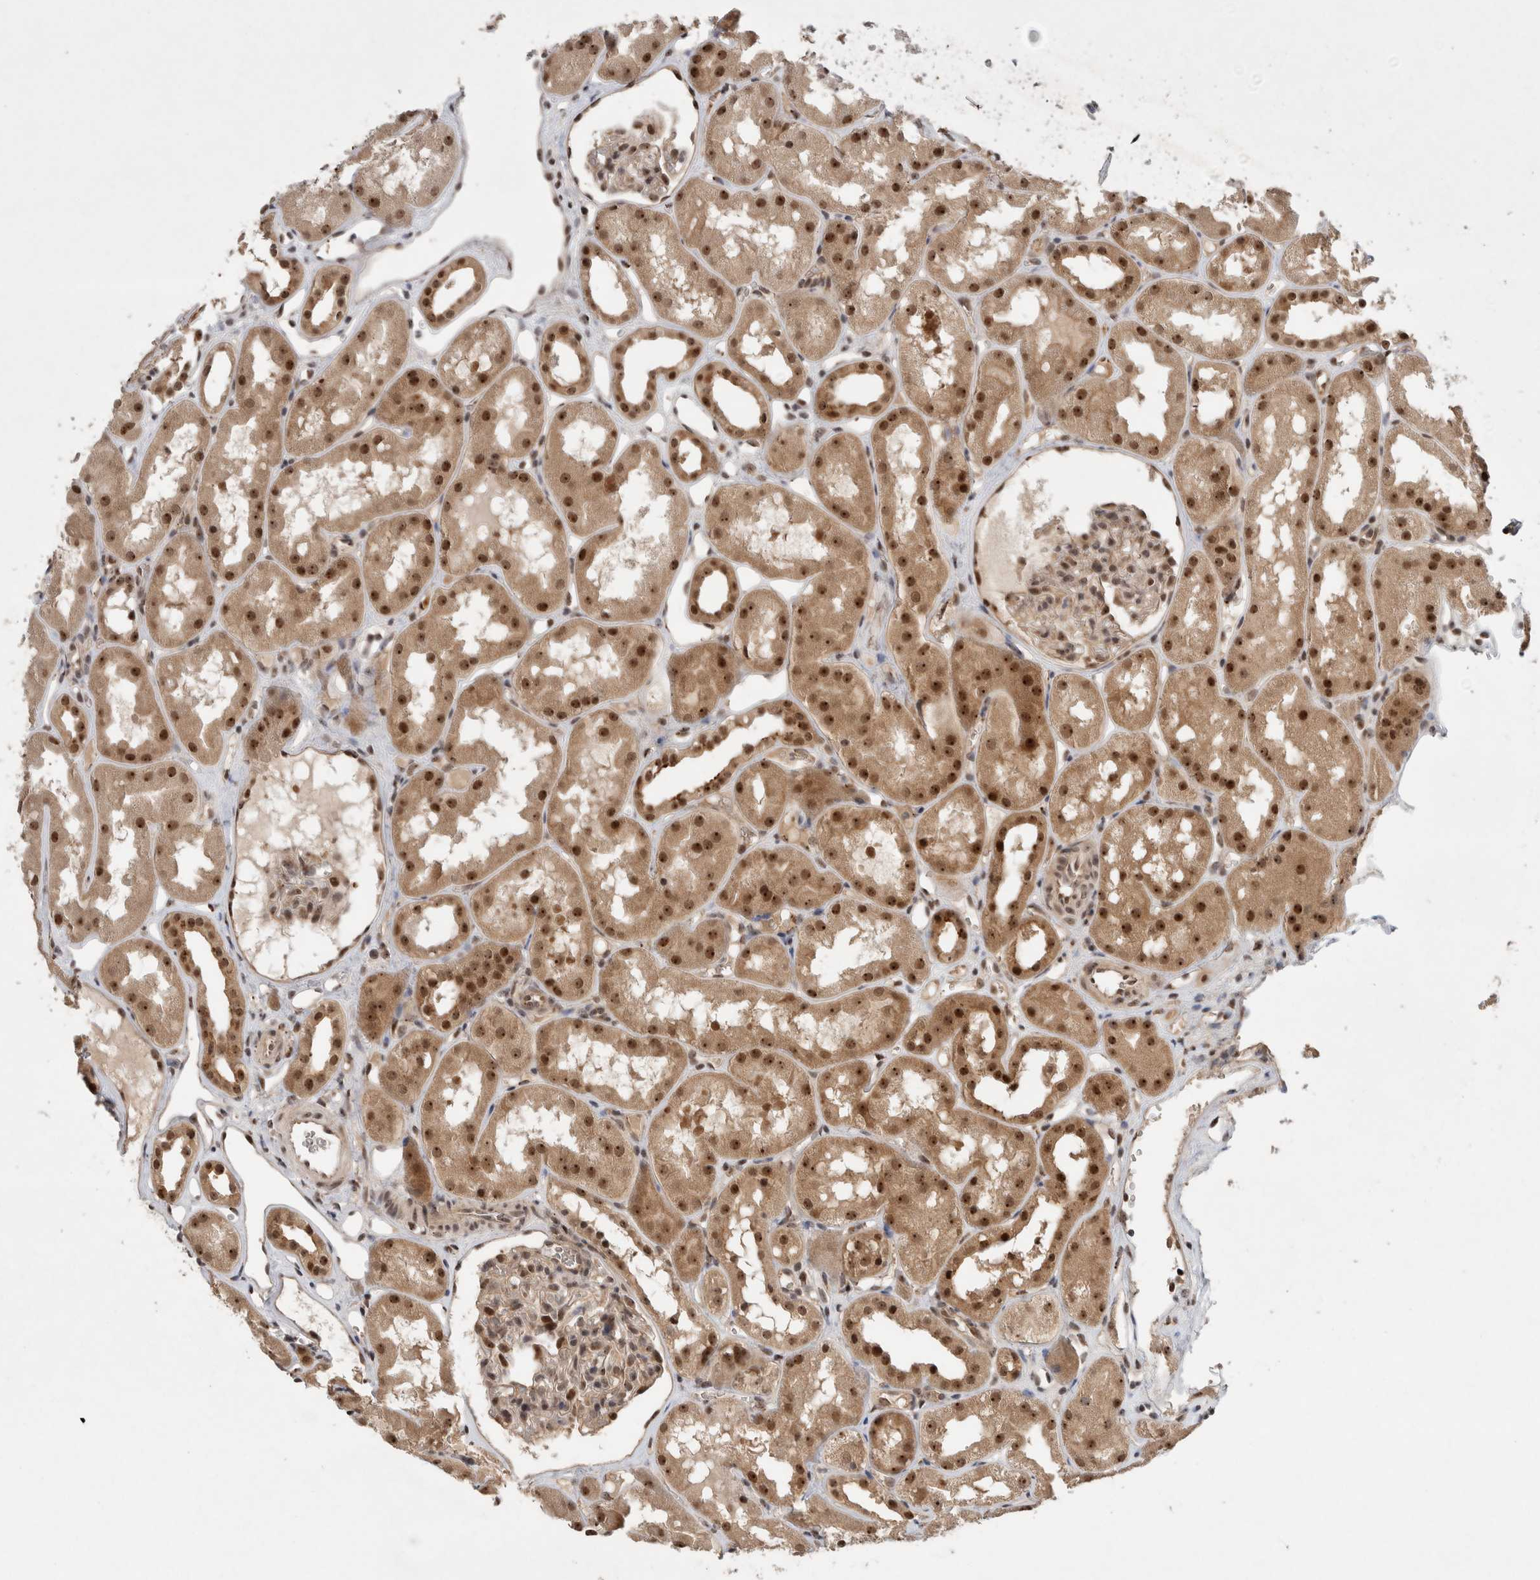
{"staining": {"intensity": "moderate", "quantity": "25%-75%", "location": "nuclear"}, "tissue": "kidney", "cell_type": "Cells in glomeruli", "image_type": "normal", "snomed": [{"axis": "morphology", "description": "Normal tissue, NOS"}, {"axis": "topography", "description": "Kidney"}], "caption": "Immunohistochemistry (DAB (3,3'-diaminobenzidine)) staining of unremarkable human kidney demonstrates moderate nuclear protein positivity in about 25%-75% of cells in glomeruli.", "gene": "MPHOSPH6", "patient": {"sex": "male", "age": 16}}